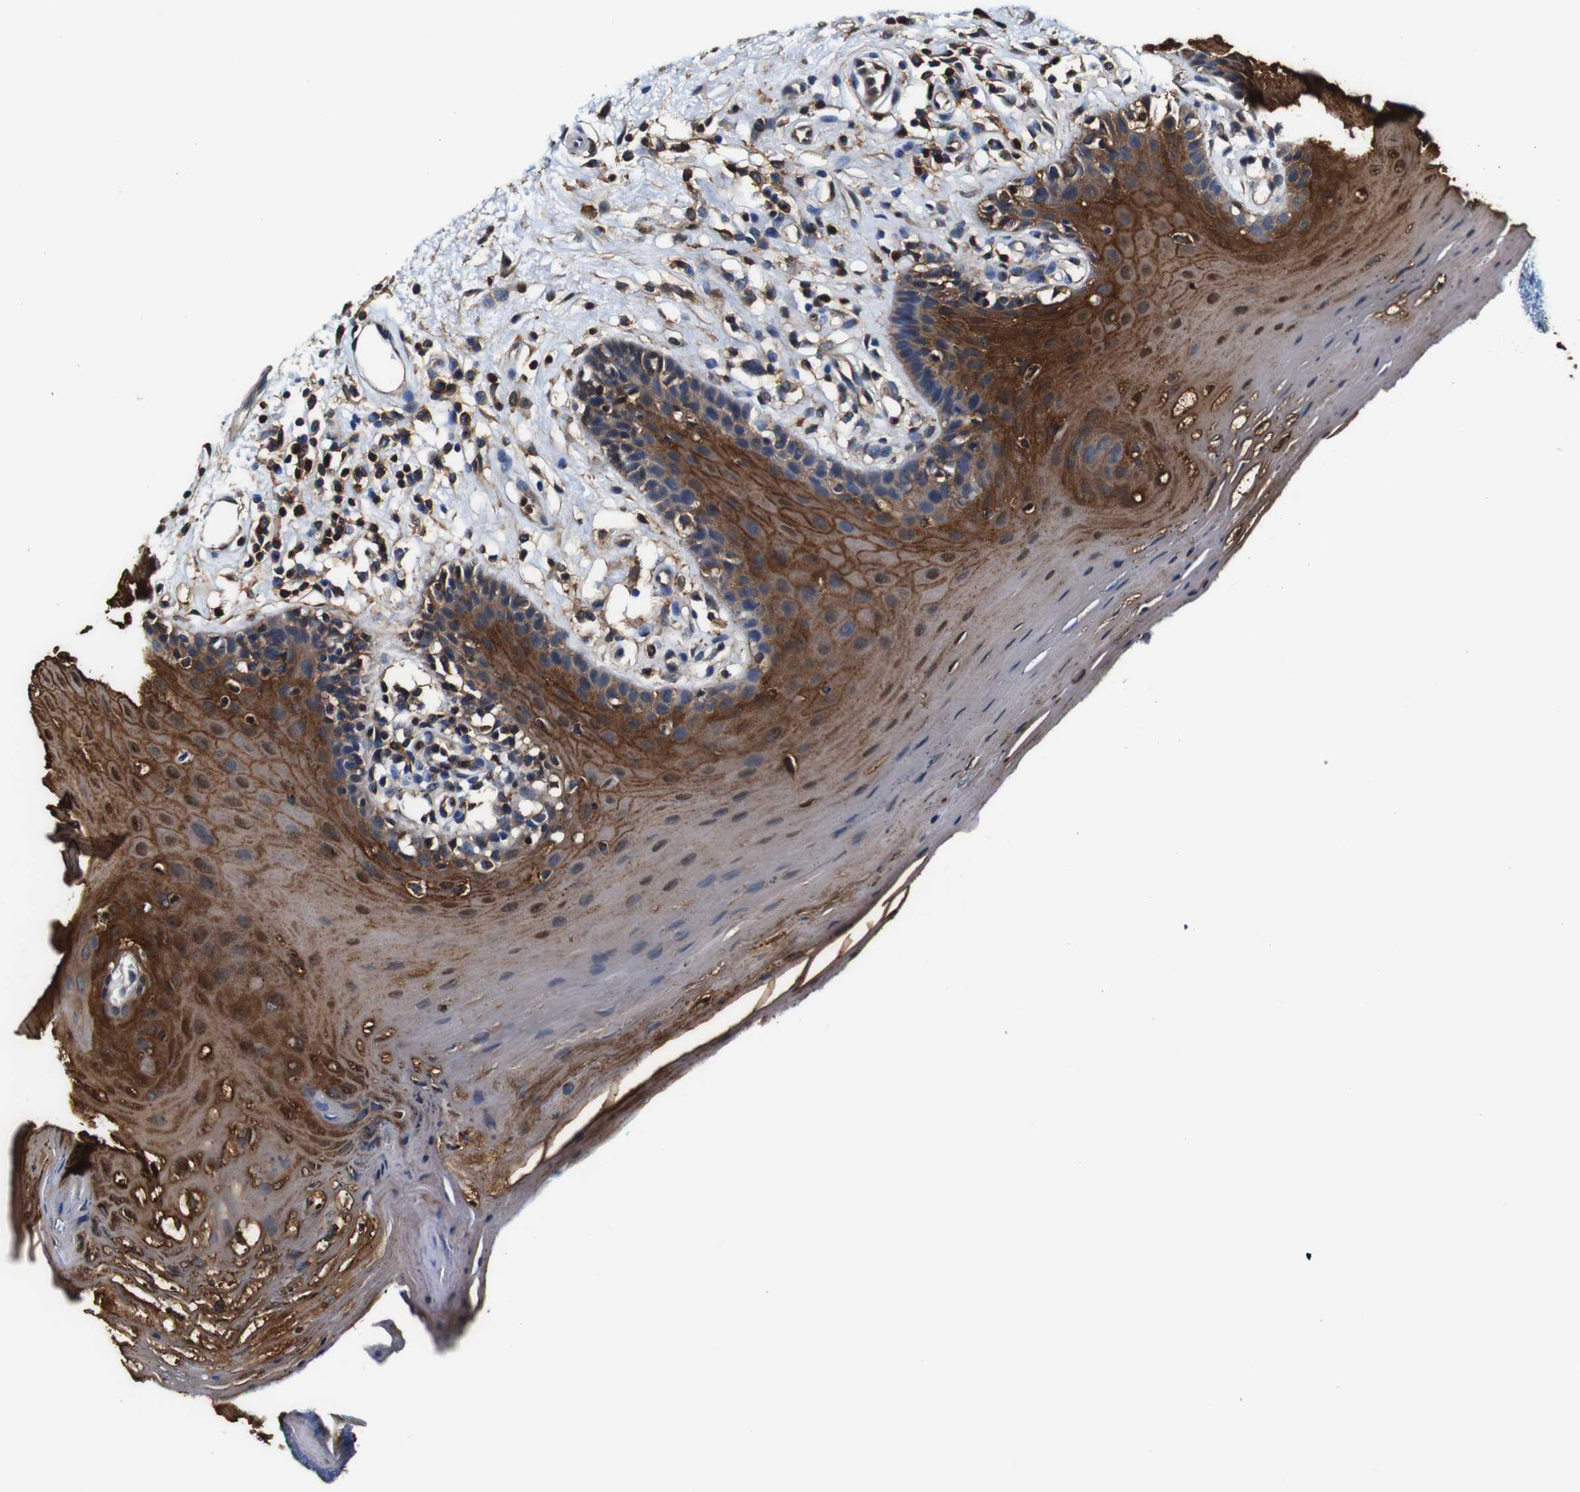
{"staining": {"intensity": "strong", "quantity": "25%-75%", "location": "cytoplasmic/membranous,nuclear"}, "tissue": "oral mucosa", "cell_type": "Squamous epithelial cells", "image_type": "normal", "snomed": [{"axis": "morphology", "description": "Normal tissue, NOS"}, {"axis": "topography", "description": "Skeletal muscle"}, {"axis": "topography", "description": "Oral tissue"}], "caption": "Squamous epithelial cells reveal strong cytoplasmic/membranous,nuclear positivity in approximately 25%-75% of cells in normal oral mucosa.", "gene": "ANXA1", "patient": {"sex": "male", "age": 58}}